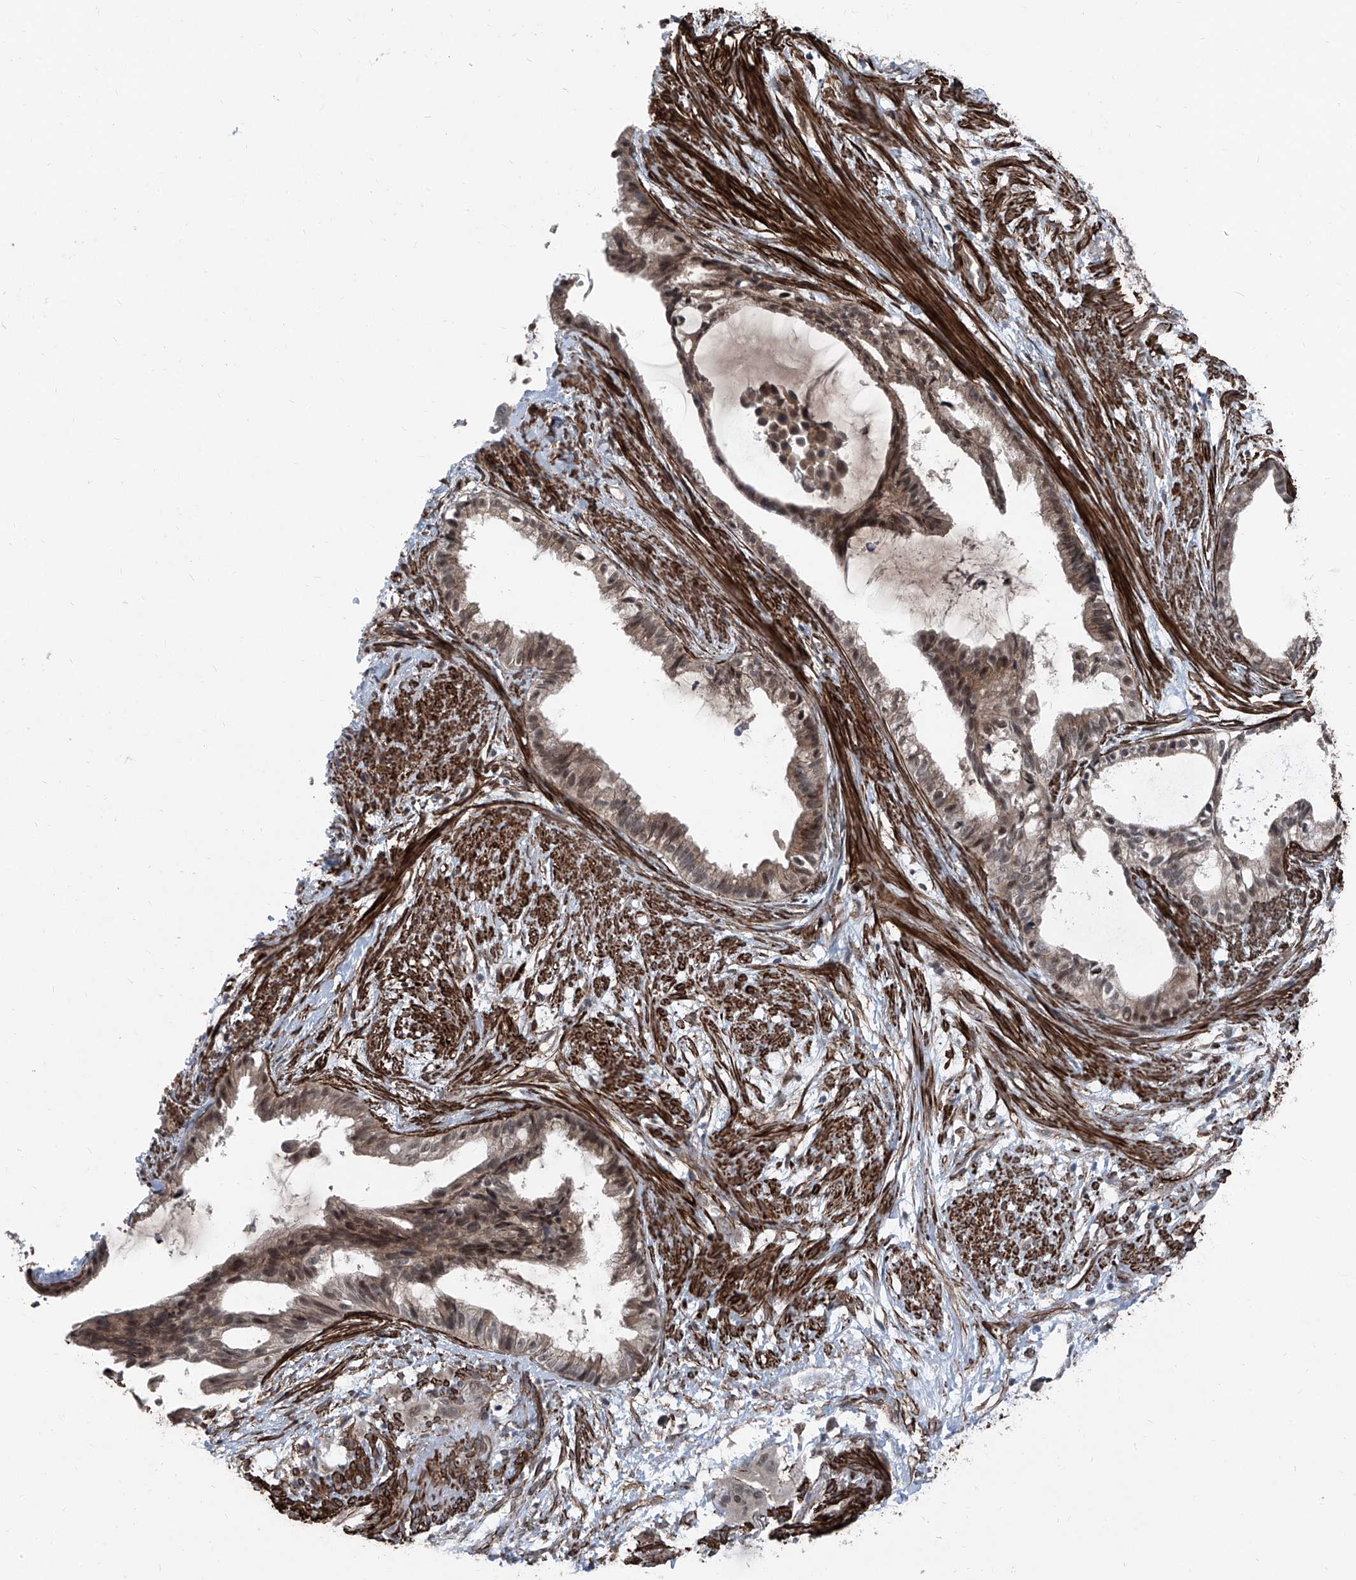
{"staining": {"intensity": "weak", "quantity": "25%-75%", "location": "cytoplasmic/membranous,nuclear"}, "tissue": "cervical cancer", "cell_type": "Tumor cells", "image_type": "cancer", "snomed": [{"axis": "morphology", "description": "Normal tissue, NOS"}, {"axis": "morphology", "description": "Adenocarcinoma, NOS"}, {"axis": "topography", "description": "Cervix"}, {"axis": "topography", "description": "Endometrium"}], "caption": "A brown stain shows weak cytoplasmic/membranous and nuclear expression of a protein in cervical cancer (adenocarcinoma) tumor cells.", "gene": "COA7", "patient": {"sex": "female", "age": 86}}